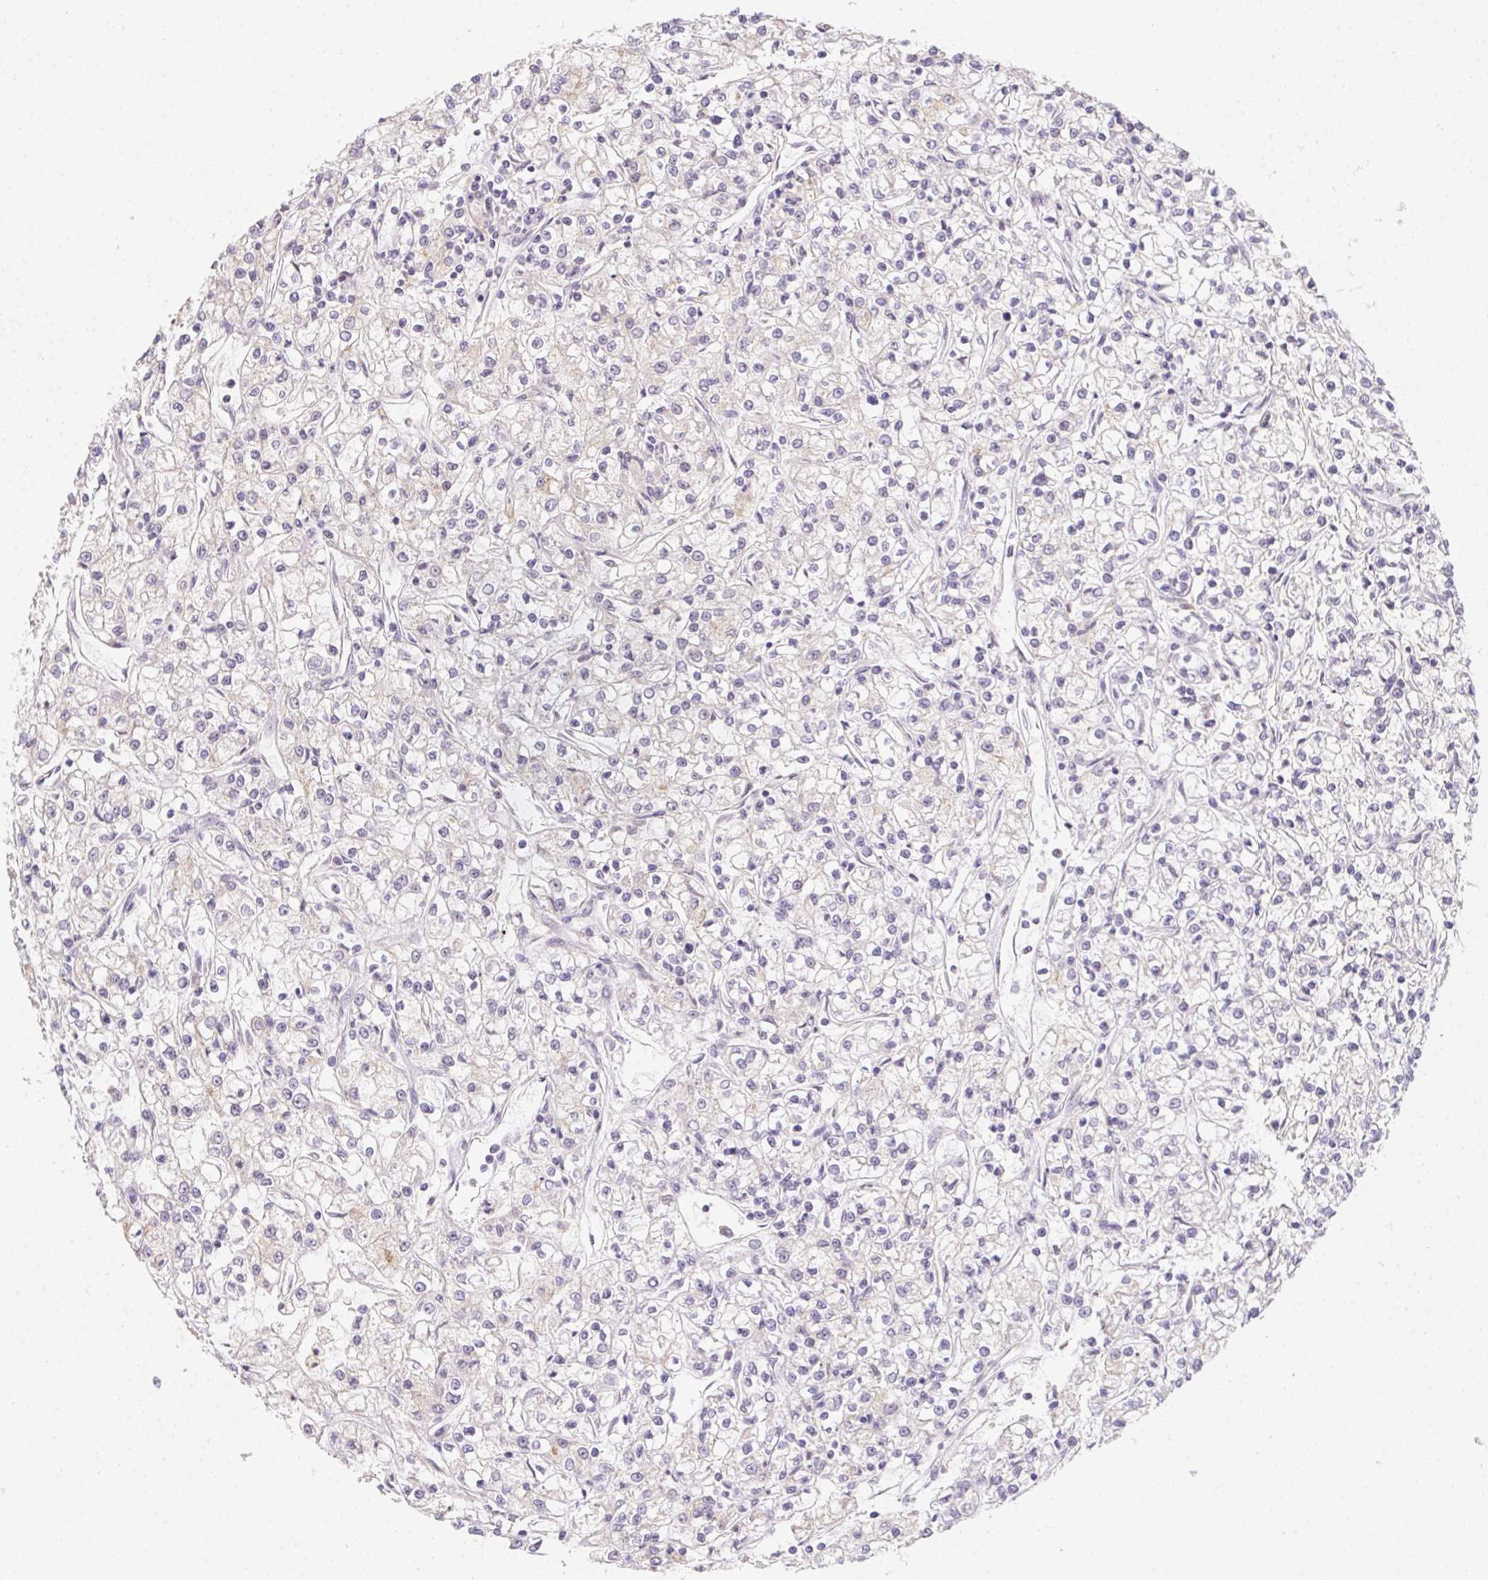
{"staining": {"intensity": "negative", "quantity": "none", "location": "none"}, "tissue": "renal cancer", "cell_type": "Tumor cells", "image_type": "cancer", "snomed": [{"axis": "morphology", "description": "Adenocarcinoma, NOS"}, {"axis": "topography", "description": "Kidney"}], "caption": "An immunohistochemistry (IHC) photomicrograph of renal cancer is shown. There is no staining in tumor cells of renal cancer.", "gene": "SLC6A18", "patient": {"sex": "female", "age": 59}}